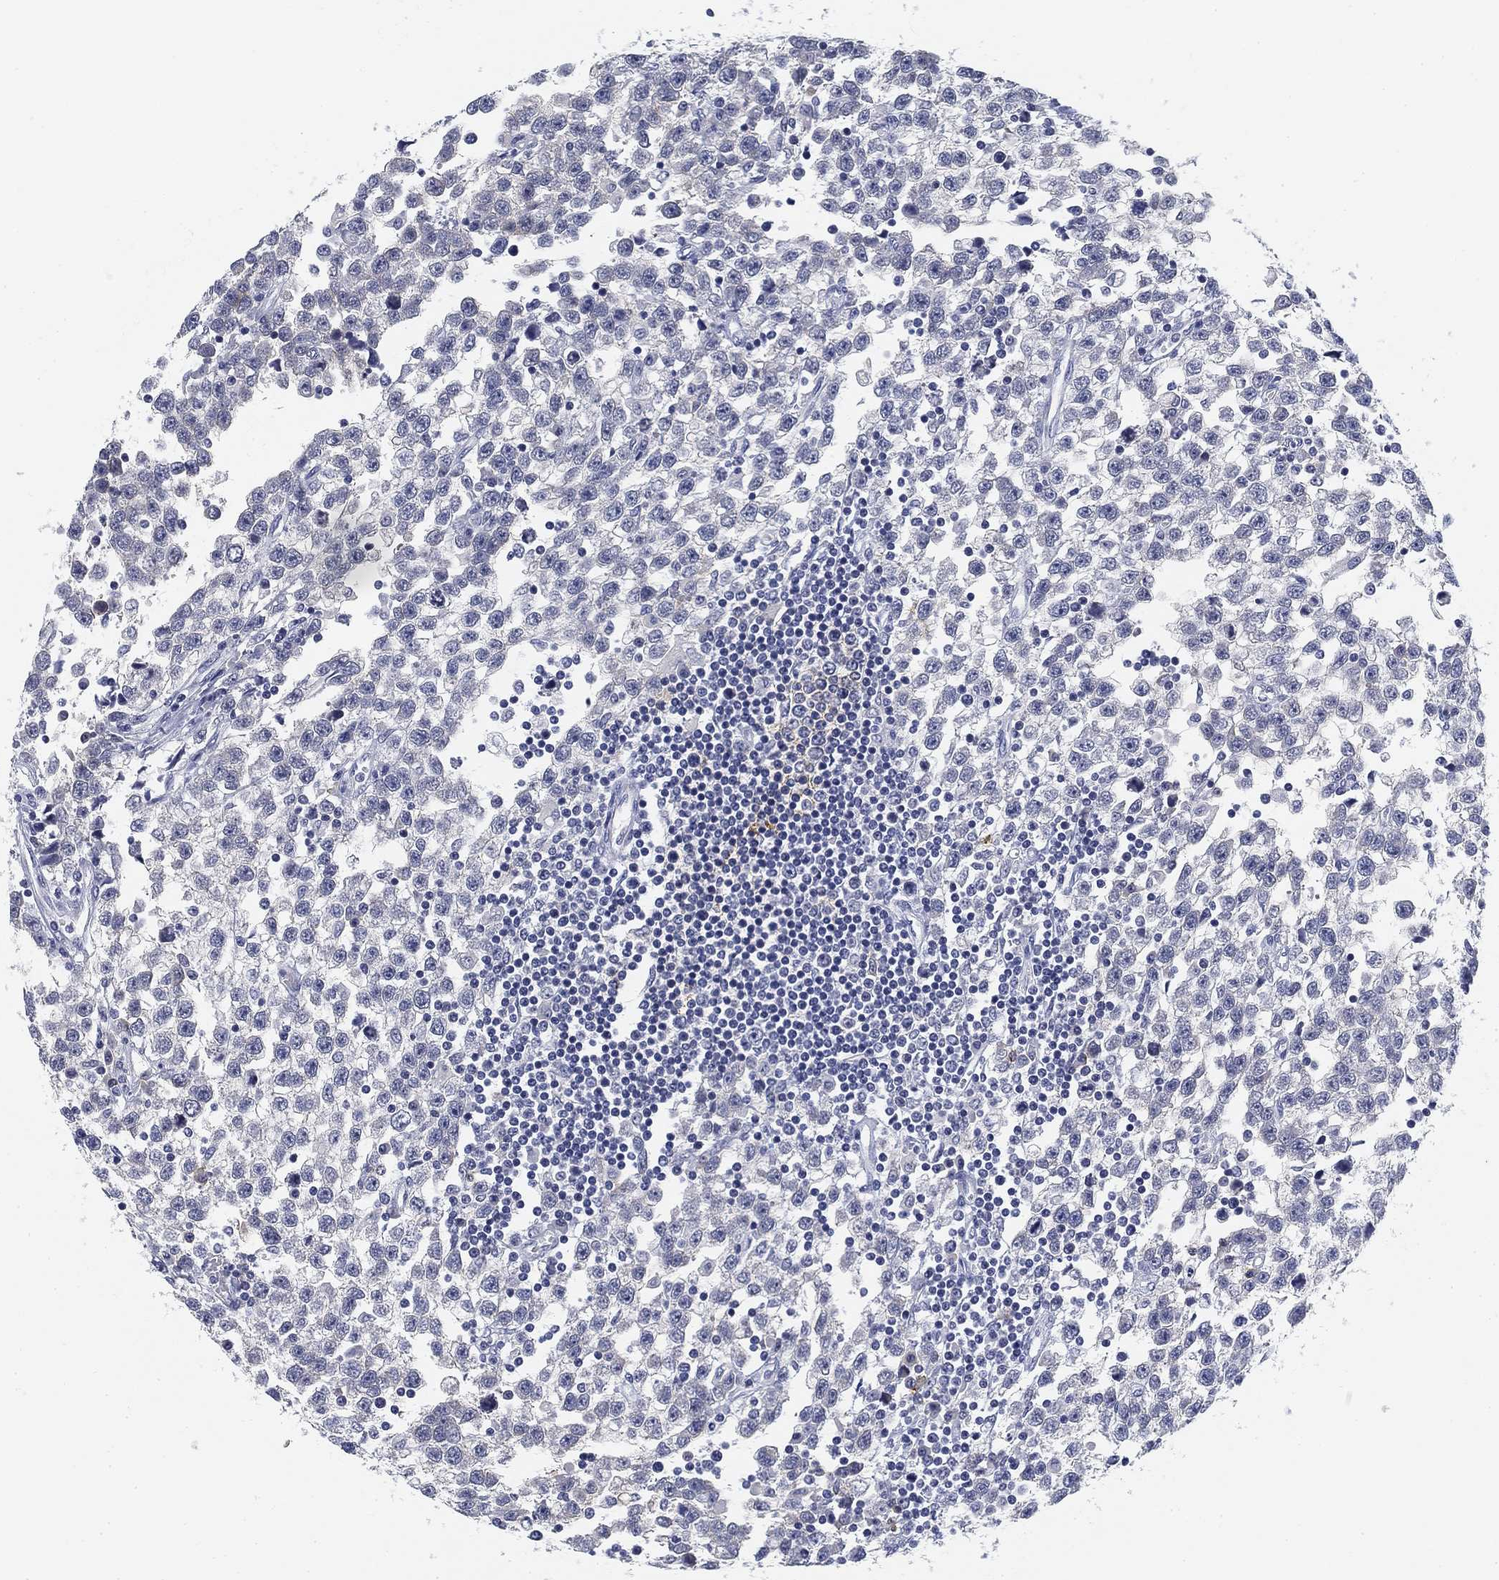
{"staining": {"intensity": "negative", "quantity": "none", "location": "none"}, "tissue": "testis cancer", "cell_type": "Tumor cells", "image_type": "cancer", "snomed": [{"axis": "morphology", "description": "Seminoma, NOS"}, {"axis": "topography", "description": "Testis"}], "caption": "Tumor cells show no significant staining in seminoma (testis). (Immunohistochemistry (ihc), brightfield microscopy, high magnification).", "gene": "SLC2A5", "patient": {"sex": "male", "age": 34}}